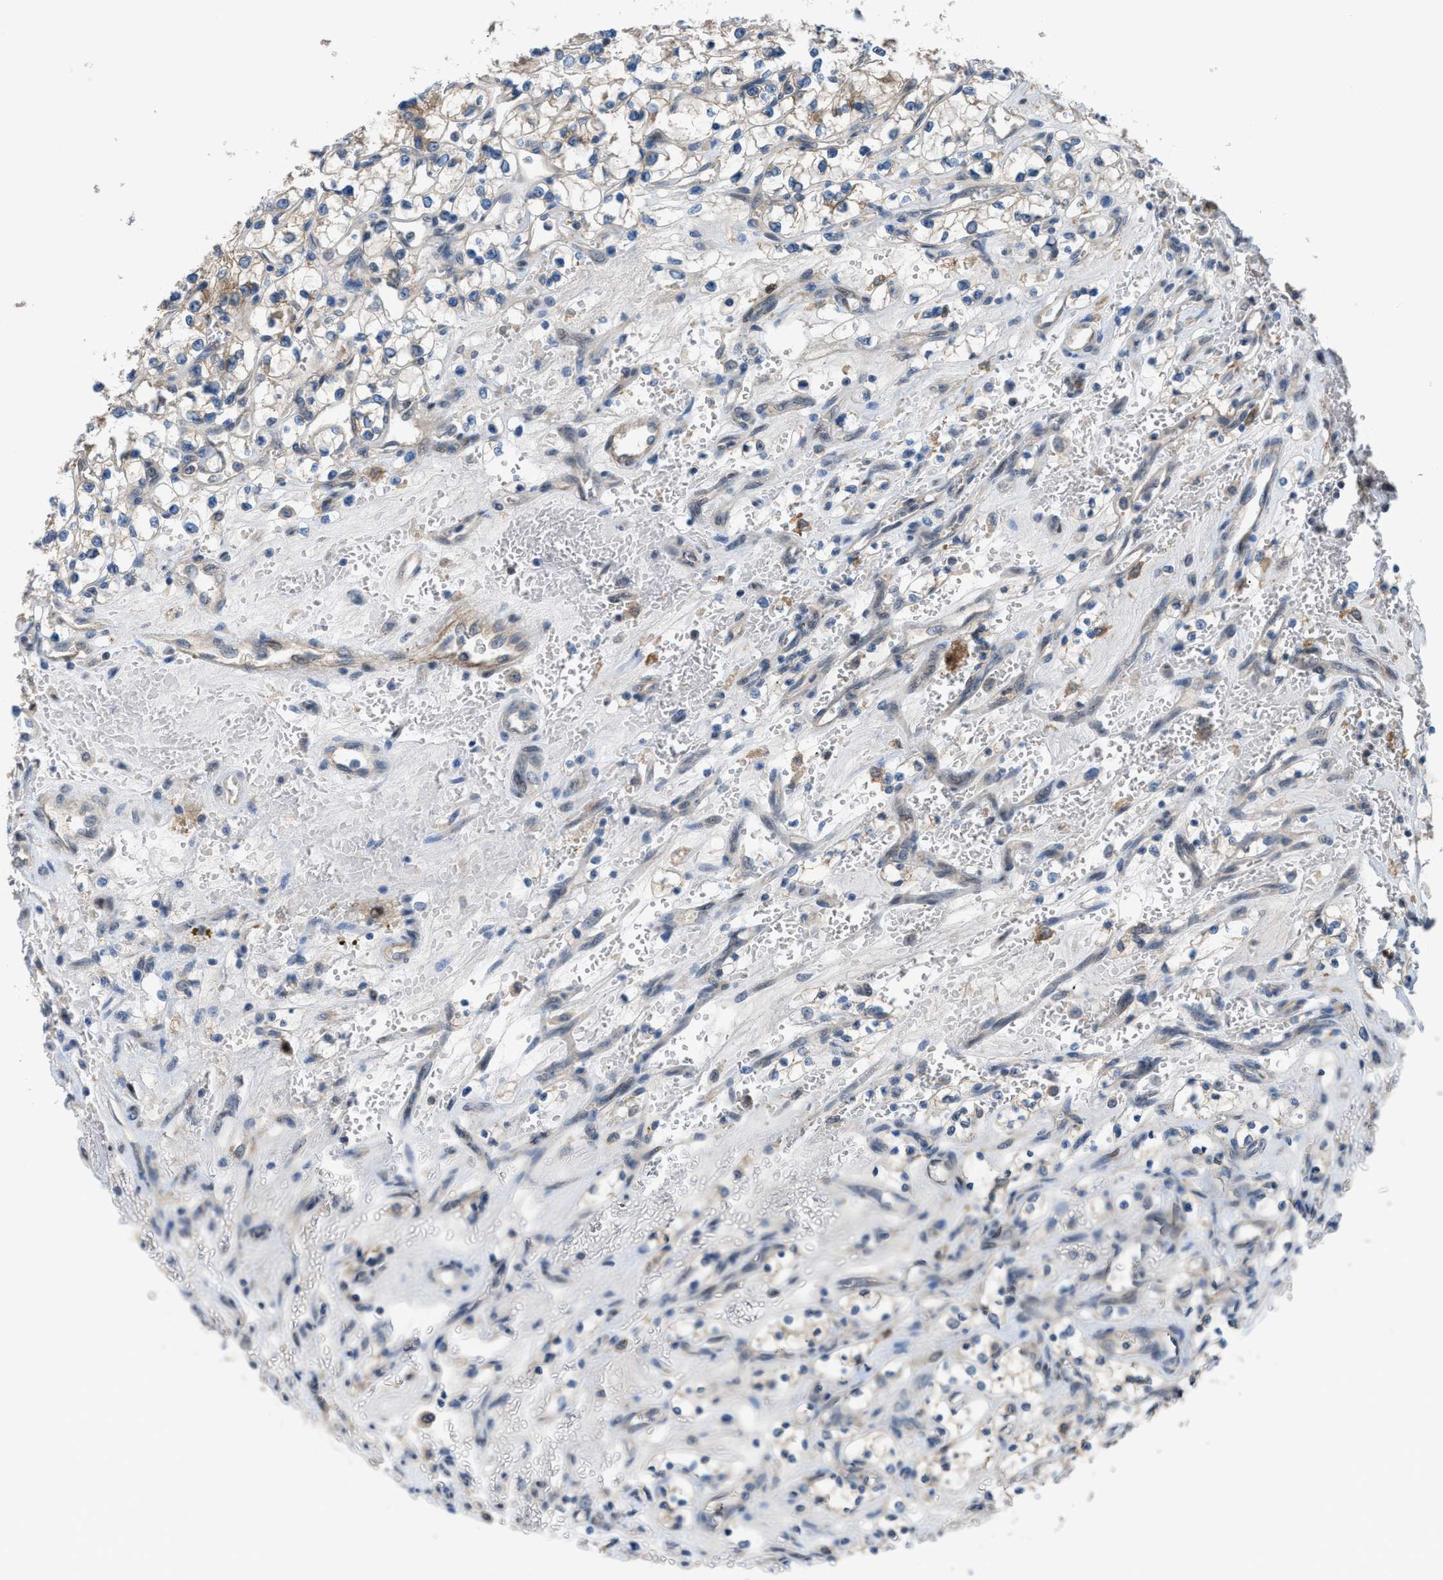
{"staining": {"intensity": "negative", "quantity": "none", "location": "none"}, "tissue": "renal cancer", "cell_type": "Tumor cells", "image_type": "cancer", "snomed": [{"axis": "morphology", "description": "Adenocarcinoma, NOS"}, {"axis": "topography", "description": "Kidney"}], "caption": "Immunohistochemistry (IHC) of human renal adenocarcinoma demonstrates no staining in tumor cells. (Stains: DAB immunohistochemistry with hematoxylin counter stain, Microscopy: brightfield microscopy at high magnification).", "gene": "BAZ2B", "patient": {"sex": "female", "age": 69}}